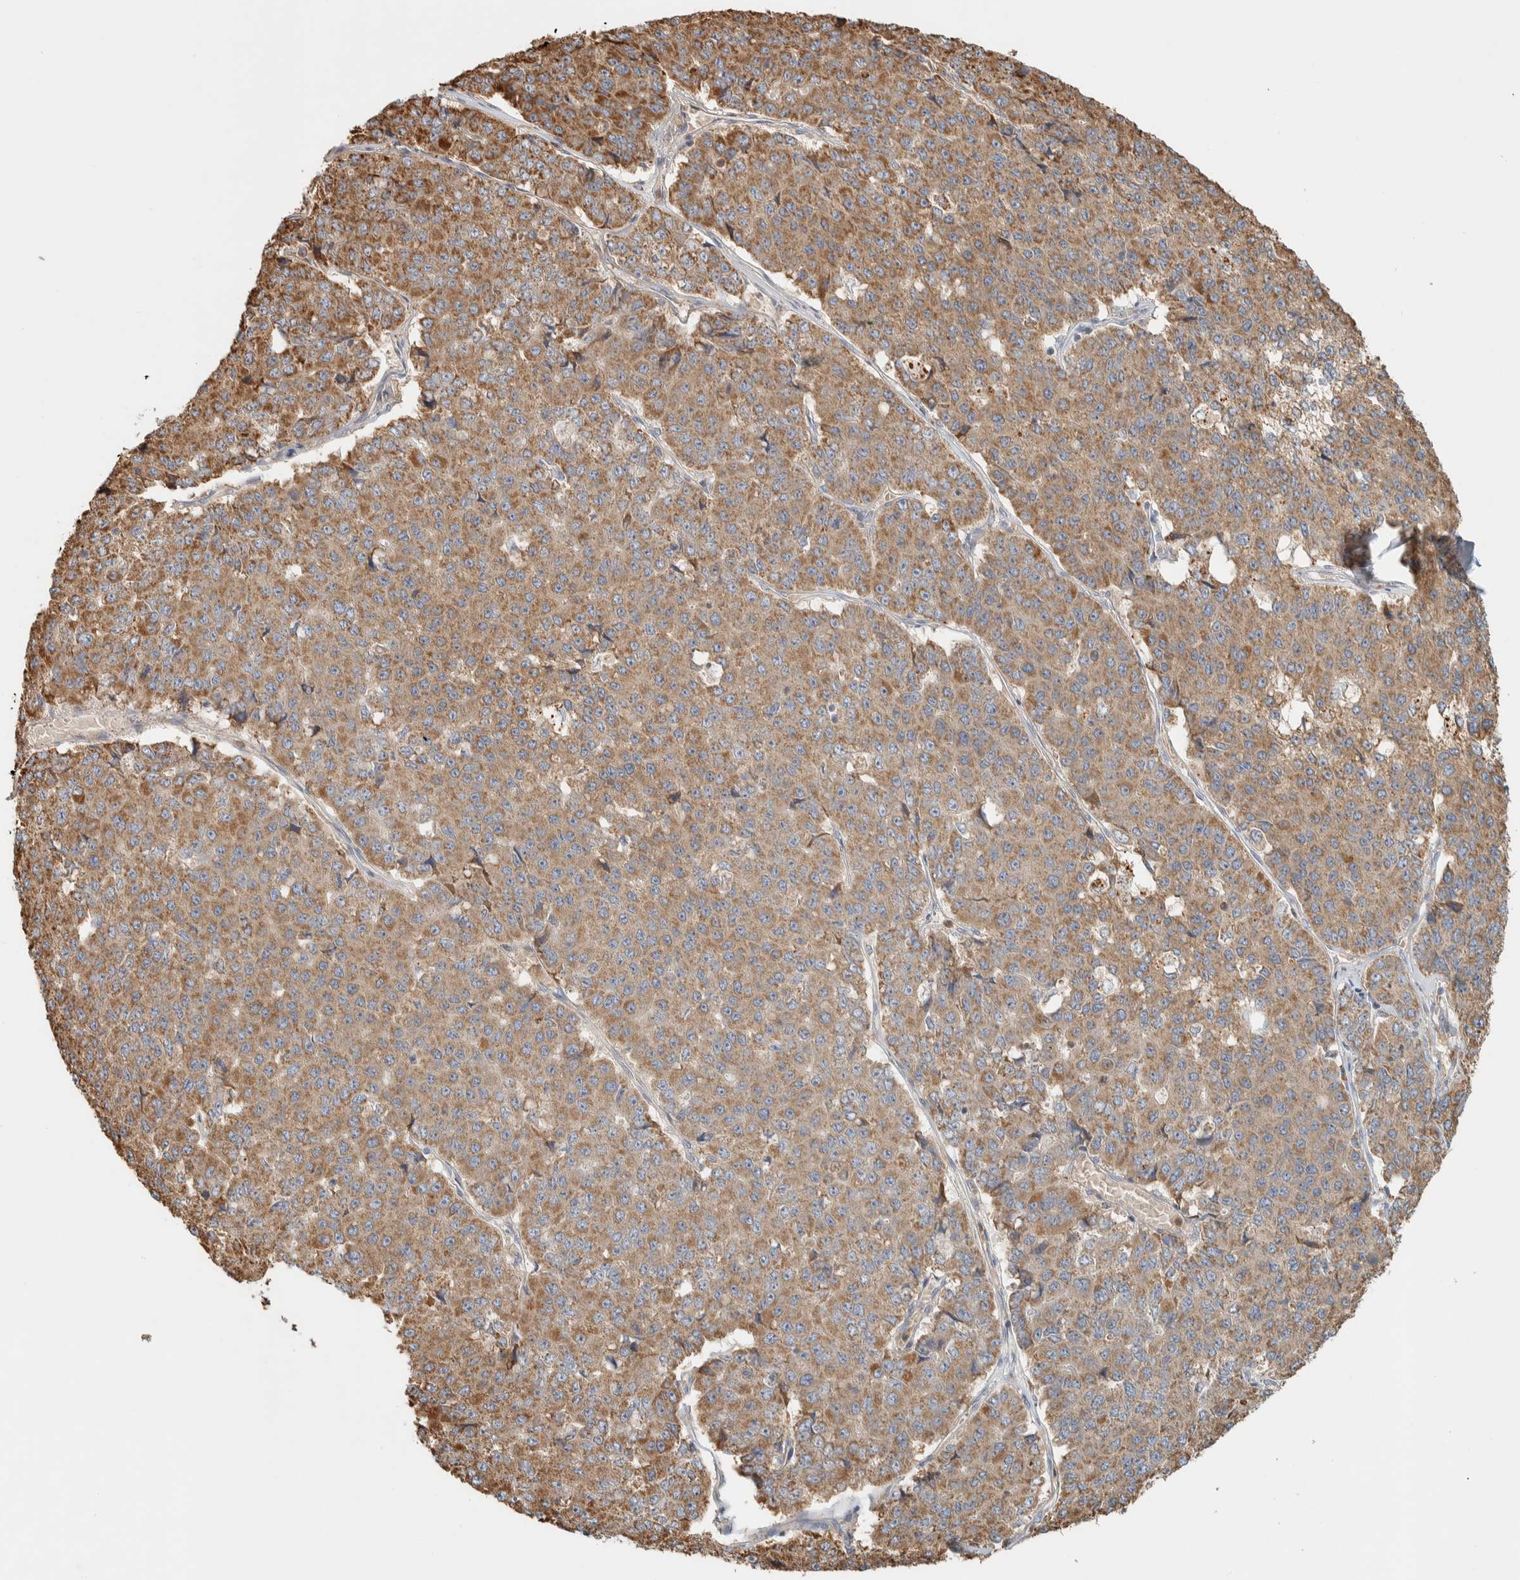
{"staining": {"intensity": "moderate", "quantity": ">75%", "location": "cytoplasmic/membranous"}, "tissue": "pancreatic cancer", "cell_type": "Tumor cells", "image_type": "cancer", "snomed": [{"axis": "morphology", "description": "Adenocarcinoma, NOS"}, {"axis": "topography", "description": "Pancreas"}], "caption": "This photomicrograph exhibits immunohistochemistry (IHC) staining of human pancreatic adenocarcinoma, with medium moderate cytoplasmic/membranous expression in approximately >75% of tumor cells.", "gene": "RAB11FIP1", "patient": {"sex": "male", "age": 50}}